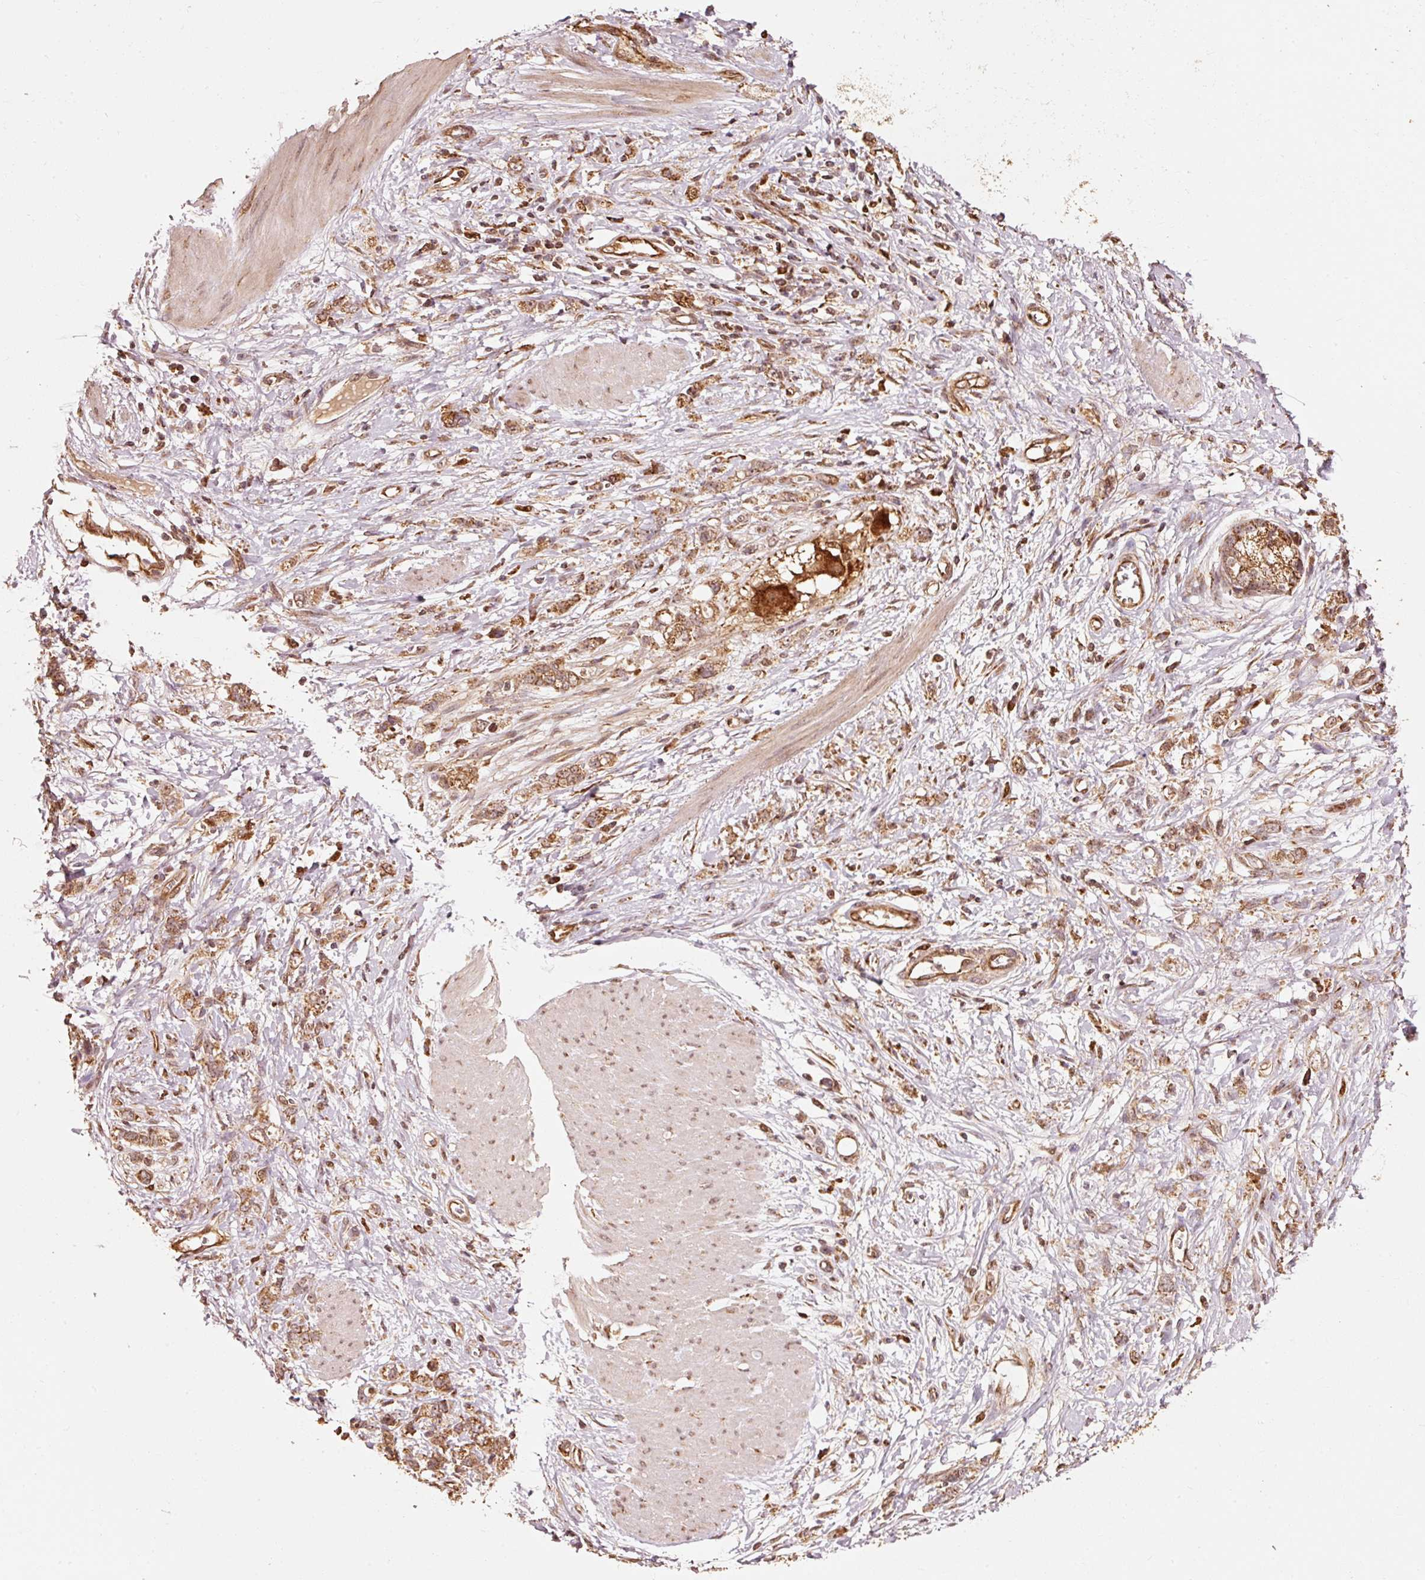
{"staining": {"intensity": "moderate", "quantity": ">75%", "location": "cytoplasmic/membranous"}, "tissue": "stomach cancer", "cell_type": "Tumor cells", "image_type": "cancer", "snomed": [{"axis": "morphology", "description": "Adenocarcinoma, NOS"}, {"axis": "topography", "description": "Stomach"}], "caption": "Protein staining exhibits moderate cytoplasmic/membranous positivity in about >75% of tumor cells in adenocarcinoma (stomach).", "gene": "MRPL16", "patient": {"sex": "female", "age": 76}}